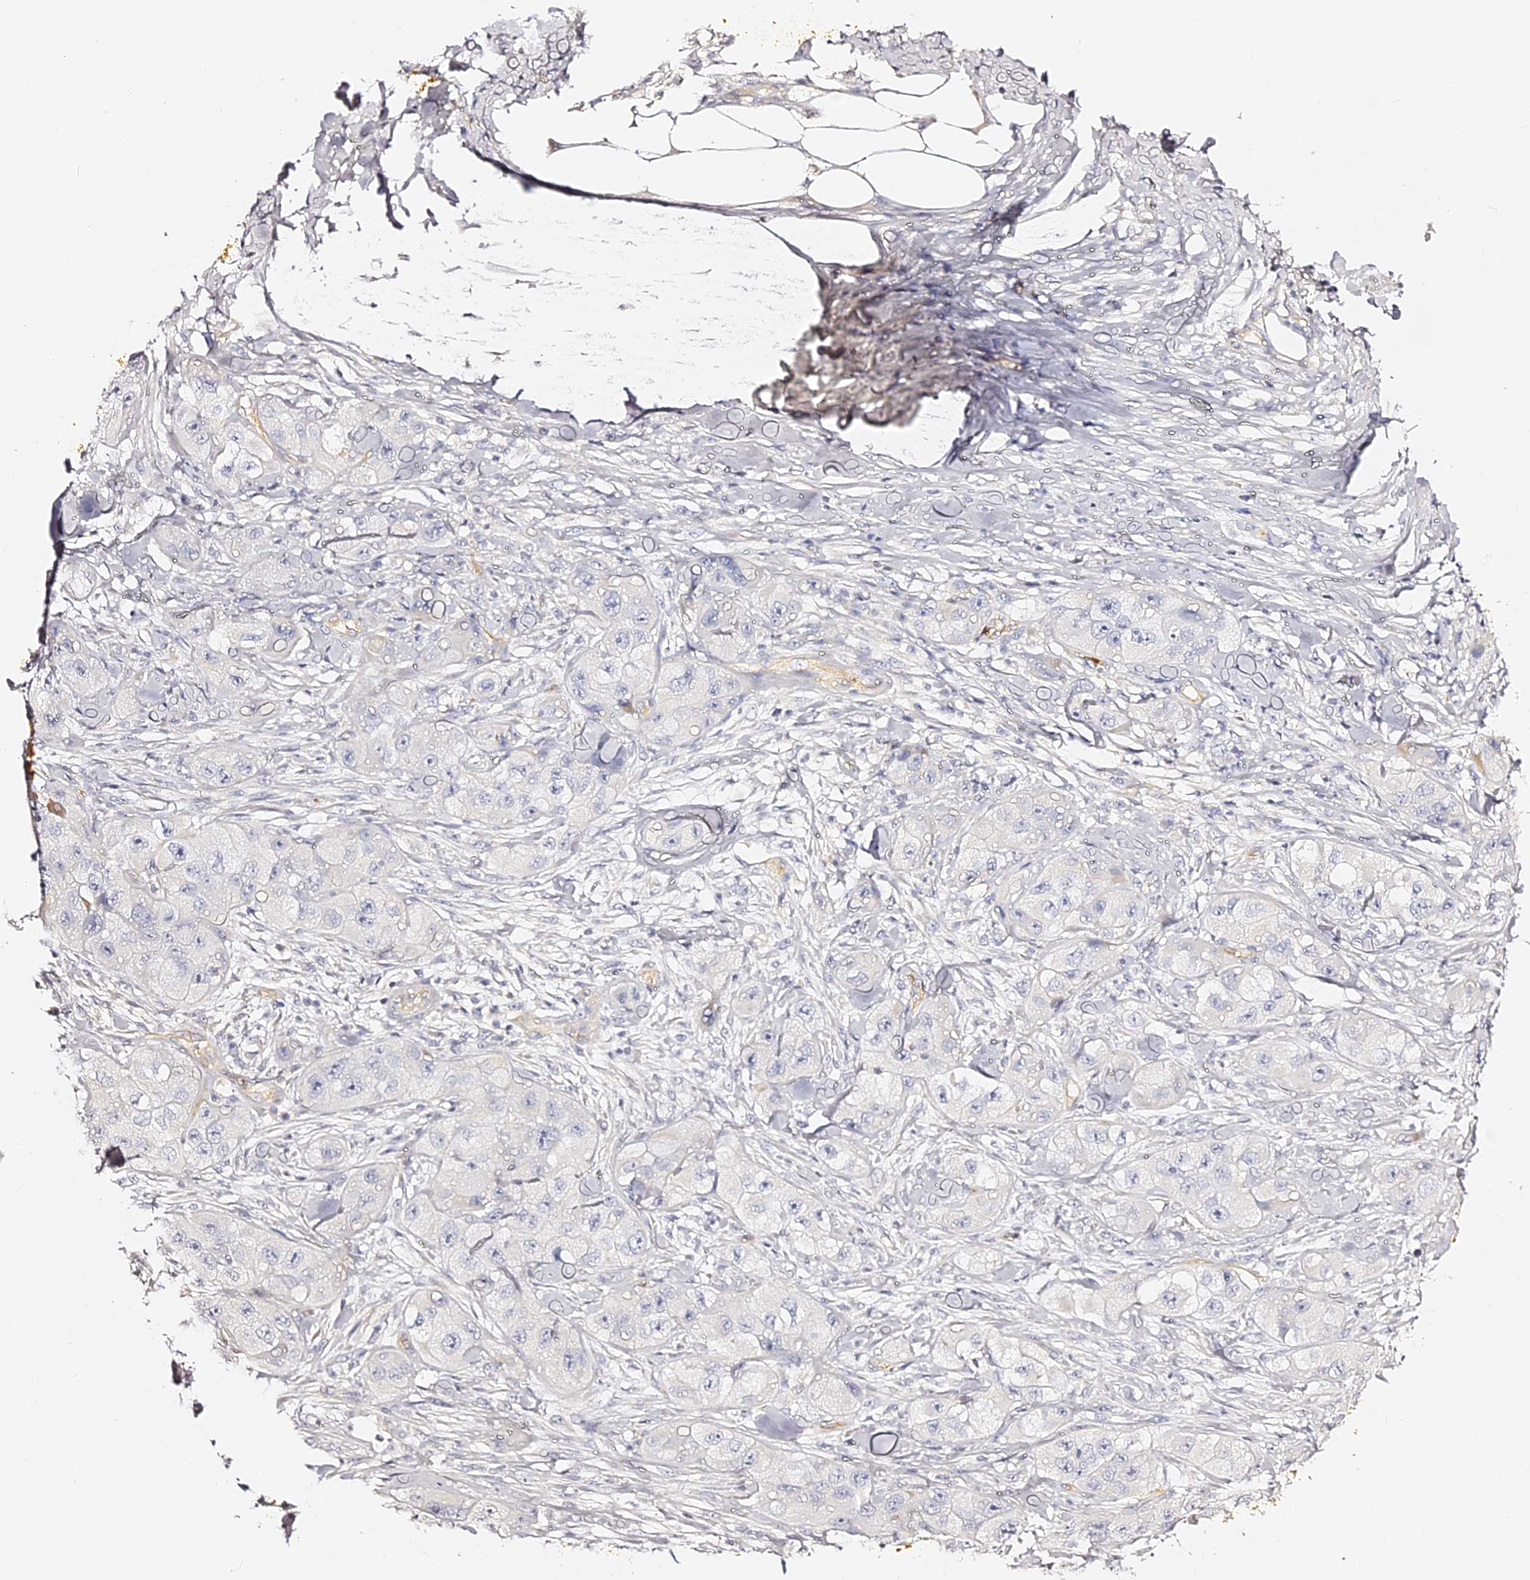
{"staining": {"intensity": "negative", "quantity": "none", "location": "none"}, "tissue": "skin cancer", "cell_type": "Tumor cells", "image_type": "cancer", "snomed": [{"axis": "morphology", "description": "Squamous cell carcinoma, NOS"}, {"axis": "topography", "description": "Skin"}, {"axis": "topography", "description": "Subcutis"}], "caption": "There is no significant staining in tumor cells of skin cancer.", "gene": "SLC1A3", "patient": {"sex": "male", "age": 73}}